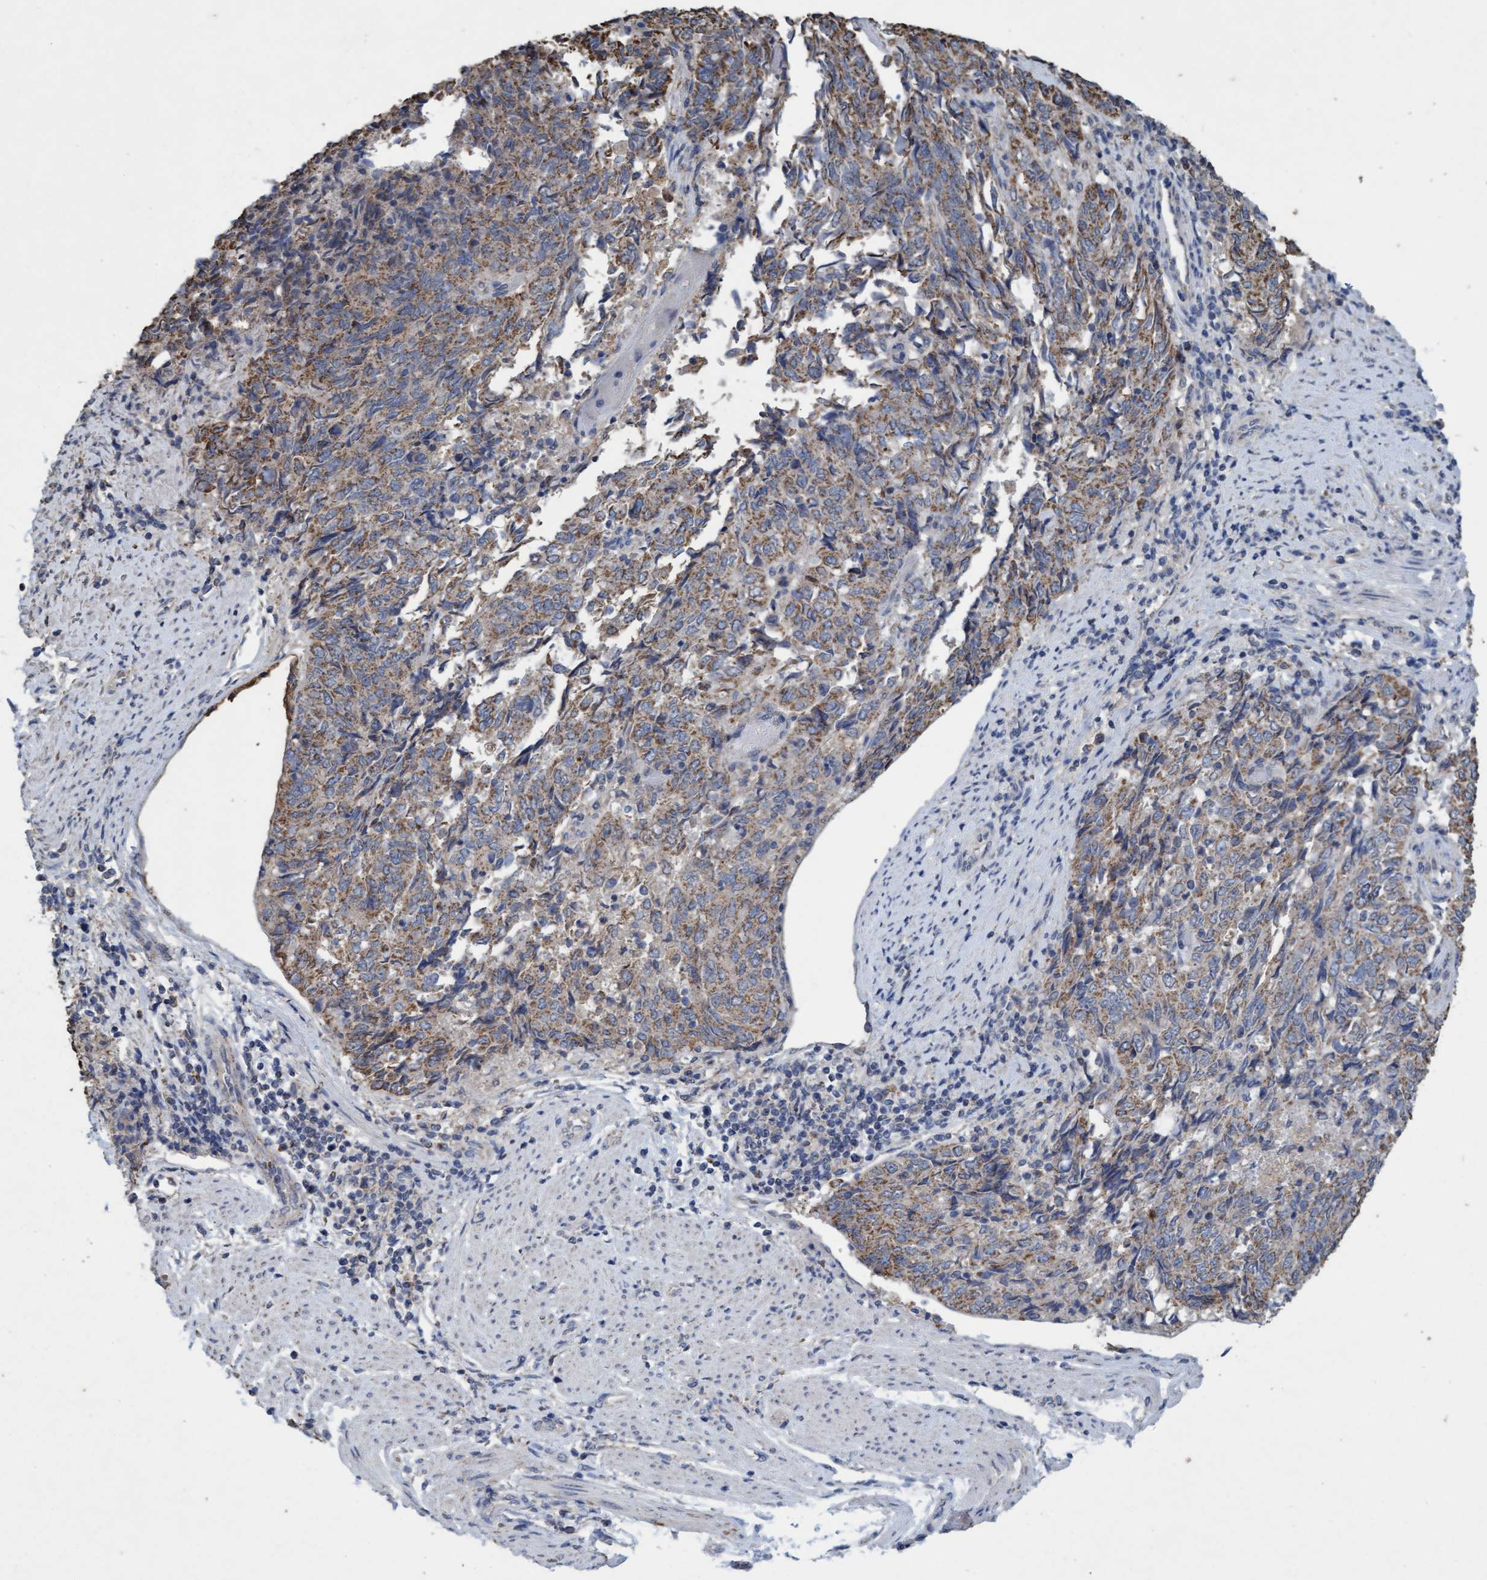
{"staining": {"intensity": "moderate", "quantity": ">75%", "location": "cytoplasmic/membranous"}, "tissue": "endometrial cancer", "cell_type": "Tumor cells", "image_type": "cancer", "snomed": [{"axis": "morphology", "description": "Adenocarcinoma, NOS"}, {"axis": "topography", "description": "Endometrium"}], "caption": "Protein staining by immunohistochemistry displays moderate cytoplasmic/membranous staining in about >75% of tumor cells in adenocarcinoma (endometrial).", "gene": "VSIG8", "patient": {"sex": "female", "age": 80}}